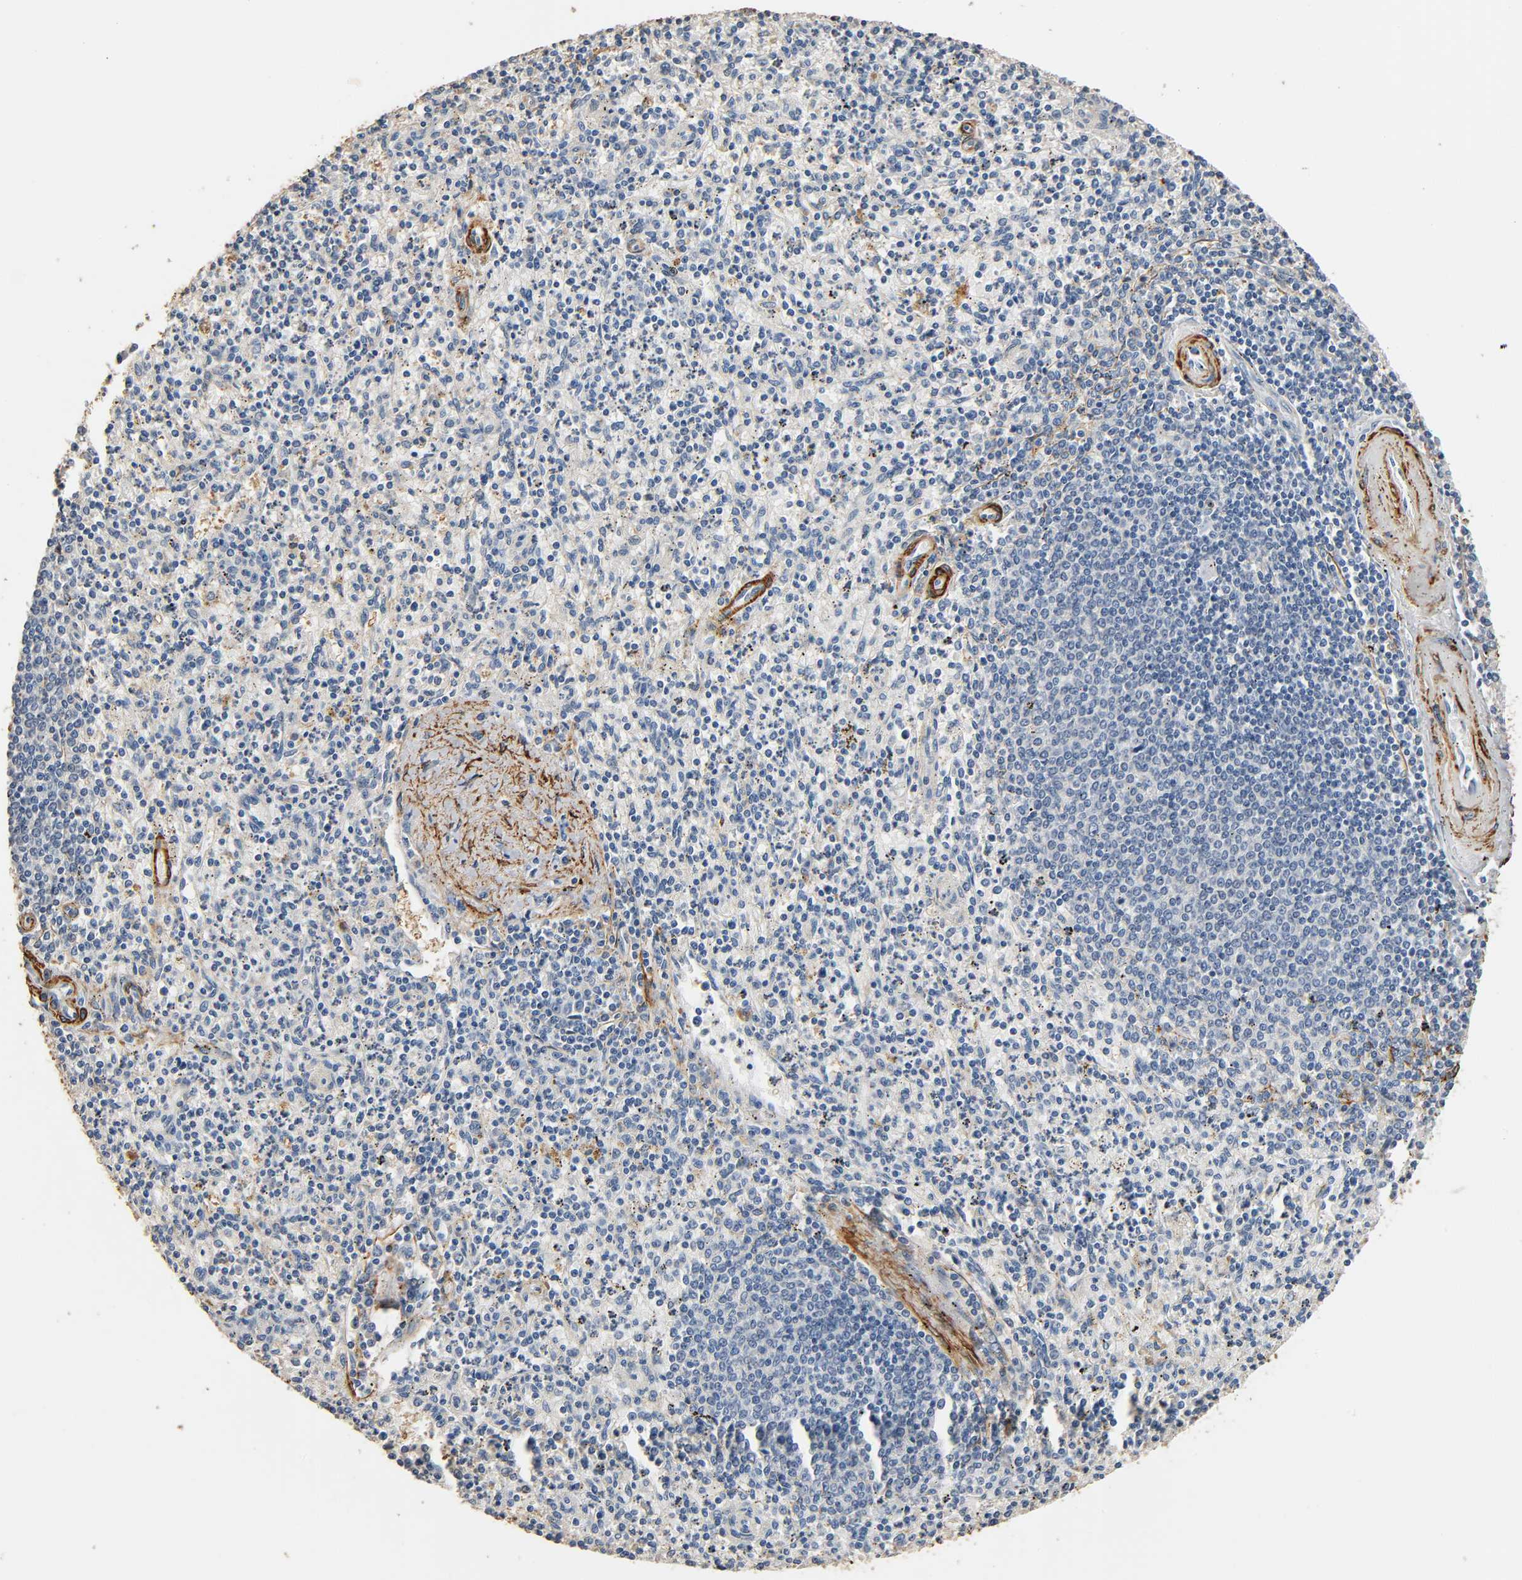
{"staining": {"intensity": "negative", "quantity": "none", "location": "none"}, "tissue": "spleen", "cell_type": "Cells in red pulp", "image_type": "normal", "snomed": [{"axis": "morphology", "description": "Normal tissue, NOS"}, {"axis": "topography", "description": "Spleen"}], "caption": "High power microscopy image of an IHC micrograph of unremarkable spleen, revealing no significant expression in cells in red pulp.", "gene": "GSTA1", "patient": {"sex": "male", "age": 72}}